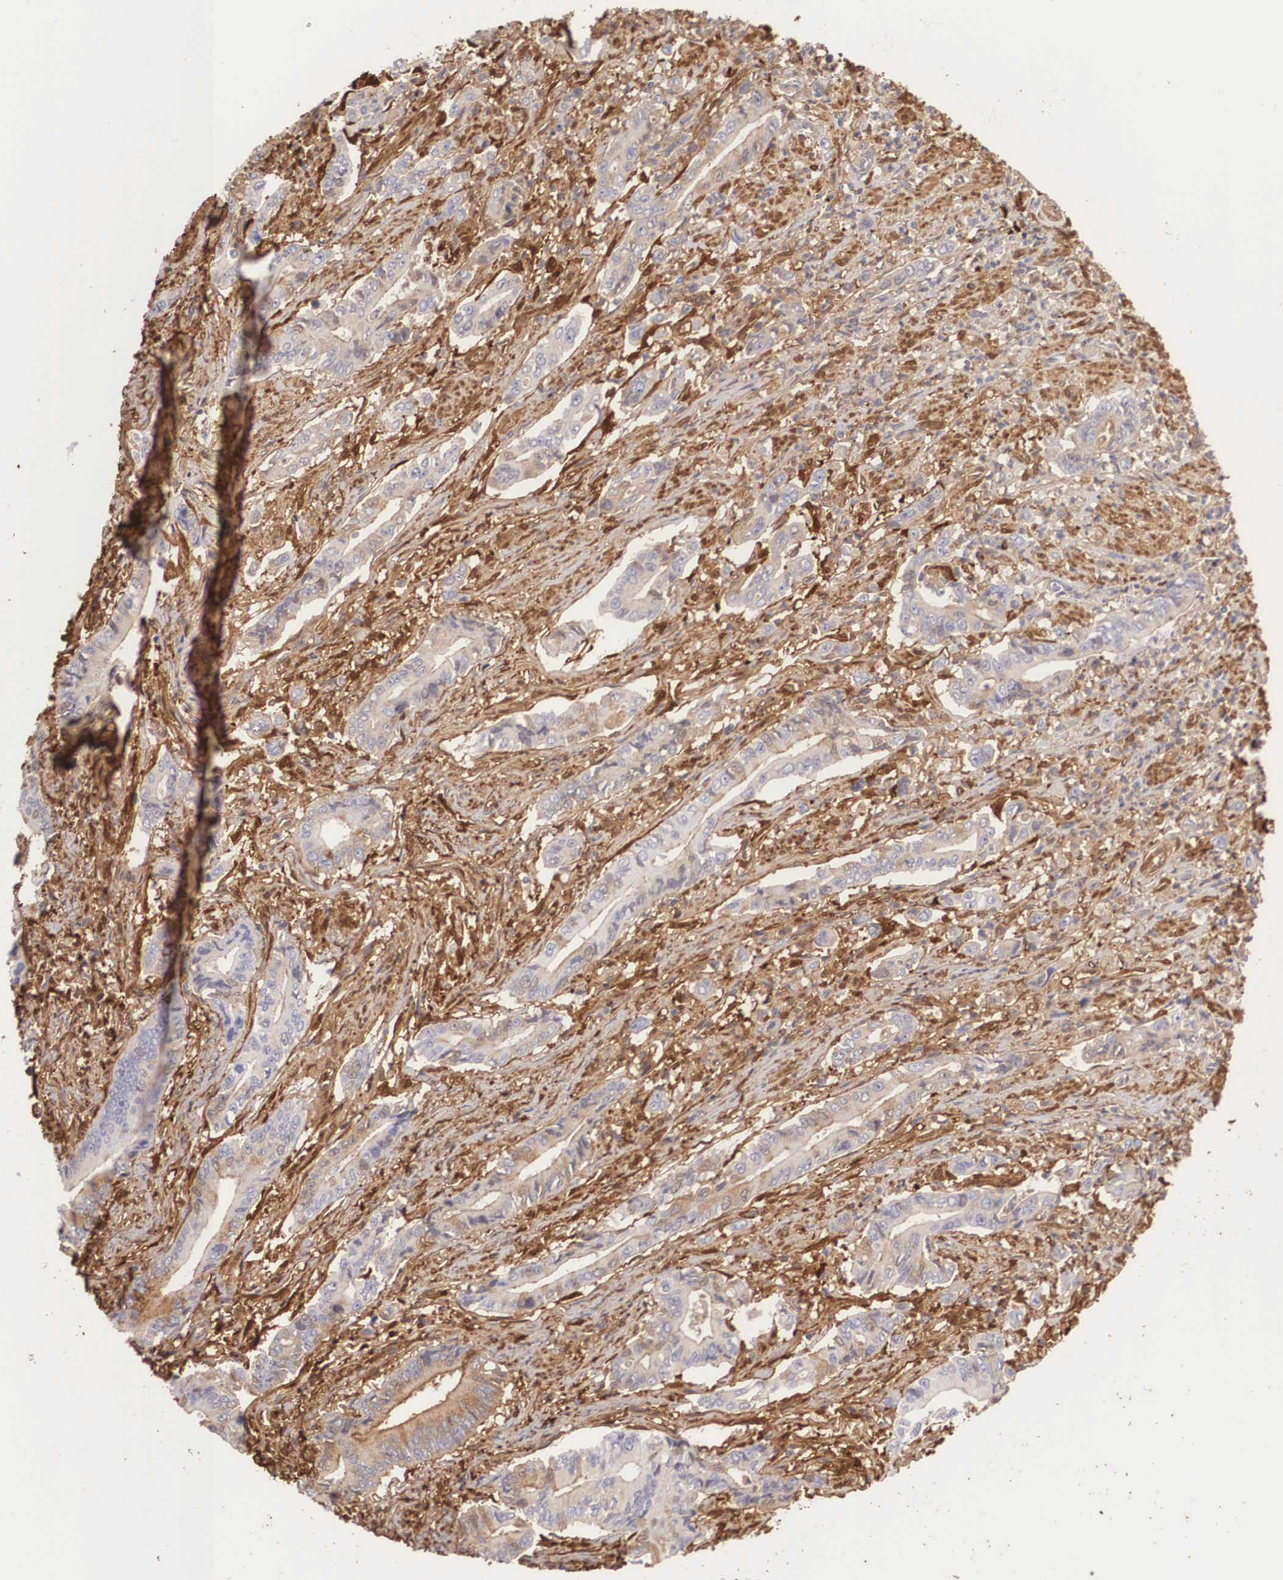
{"staining": {"intensity": "weak", "quantity": "<25%", "location": "cytoplasmic/membranous"}, "tissue": "stomach cancer", "cell_type": "Tumor cells", "image_type": "cancer", "snomed": [{"axis": "morphology", "description": "Adenocarcinoma, NOS"}, {"axis": "topography", "description": "Stomach"}], "caption": "Immunohistochemical staining of human stomach adenocarcinoma reveals no significant positivity in tumor cells.", "gene": "LGALS1", "patient": {"sex": "female", "age": 76}}